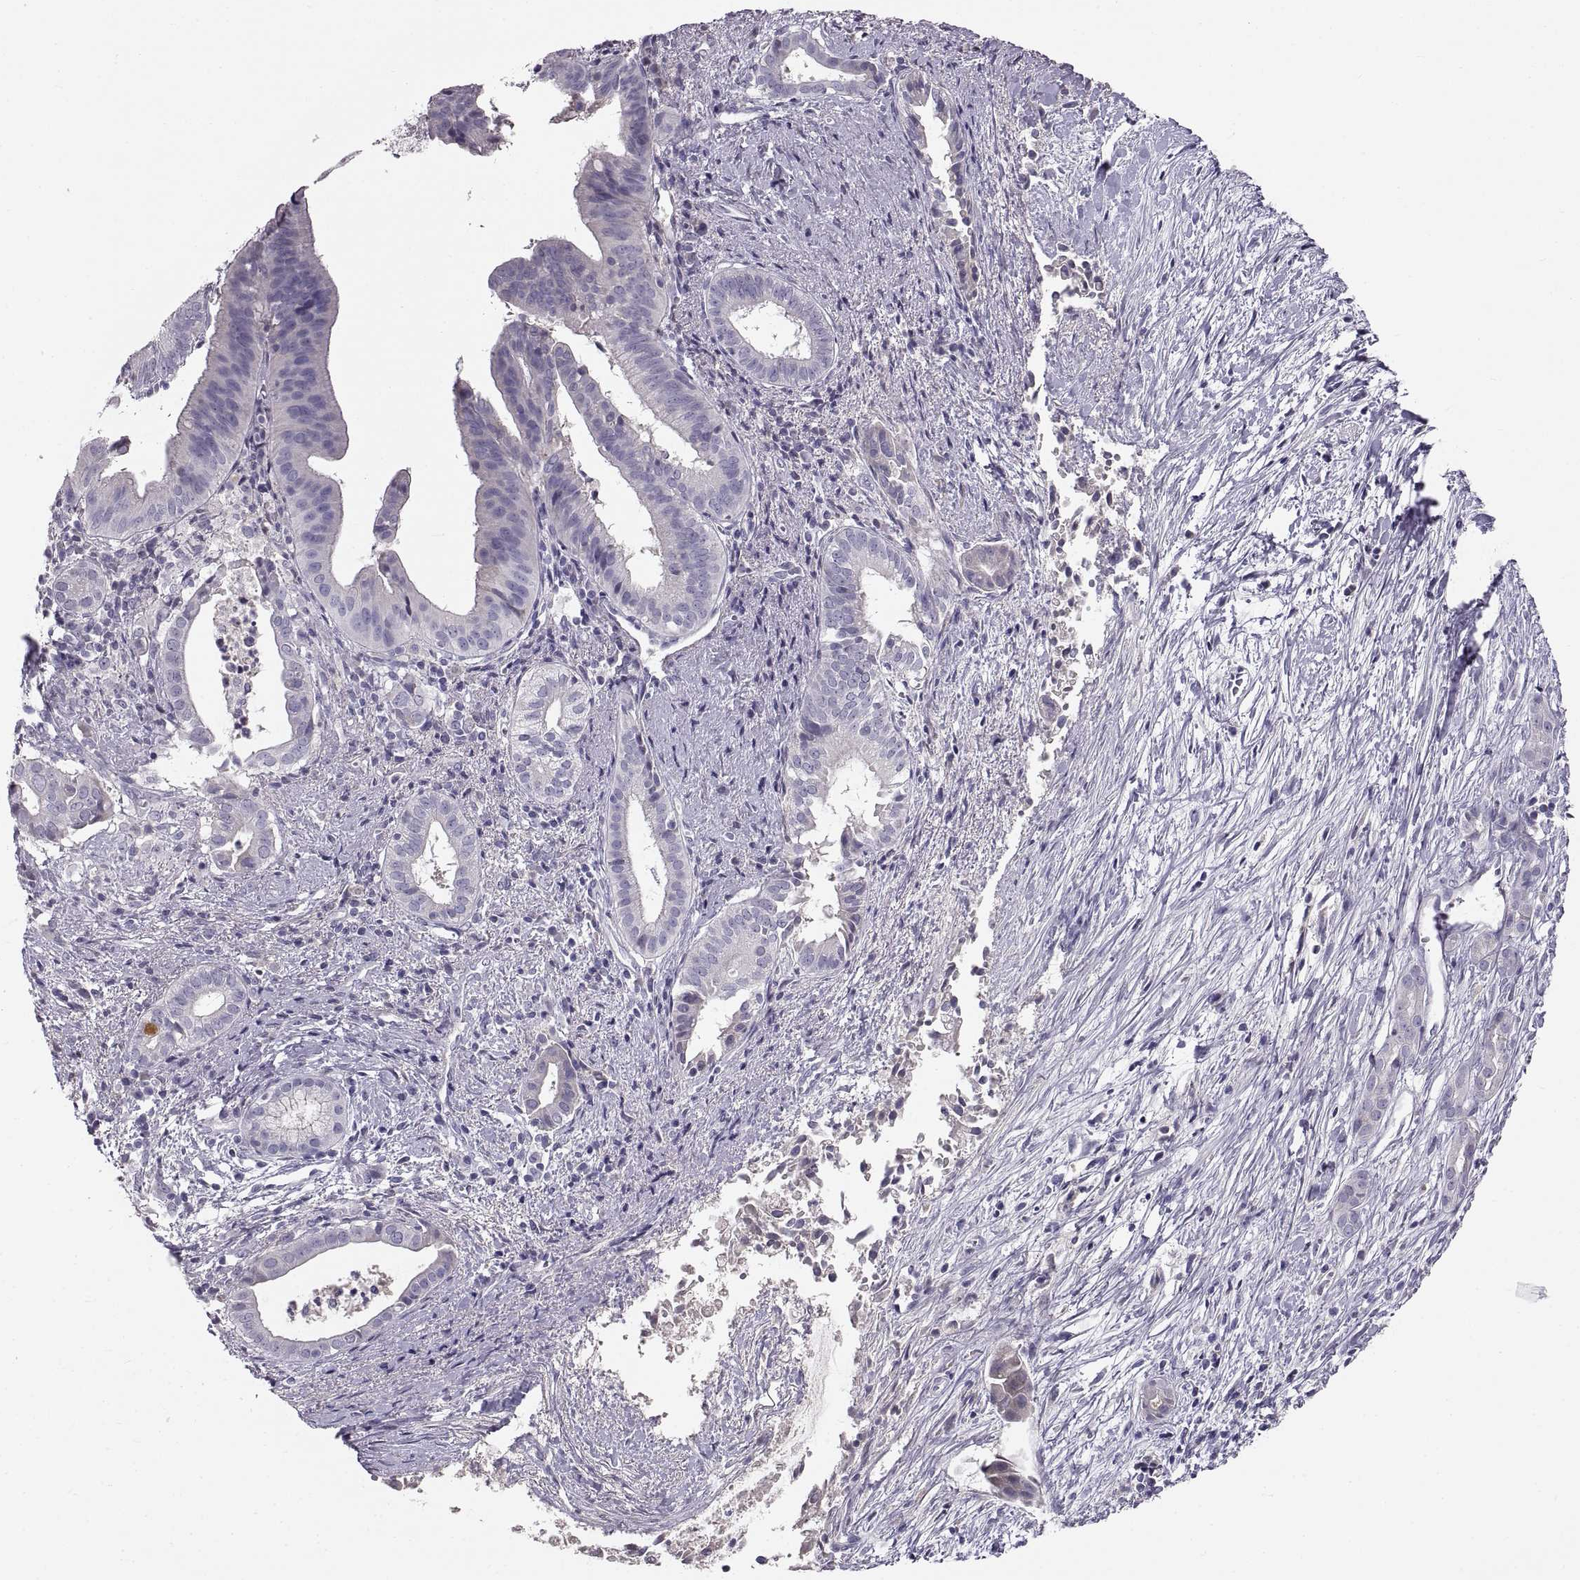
{"staining": {"intensity": "negative", "quantity": "none", "location": "none"}, "tissue": "pancreatic cancer", "cell_type": "Tumor cells", "image_type": "cancer", "snomed": [{"axis": "morphology", "description": "Adenocarcinoma, NOS"}, {"axis": "topography", "description": "Pancreas"}], "caption": "Tumor cells show no significant protein expression in pancreatic adenocarcinoma.", "gene": "ADAM32", "patient": {"sex": "male", "age": 61}}